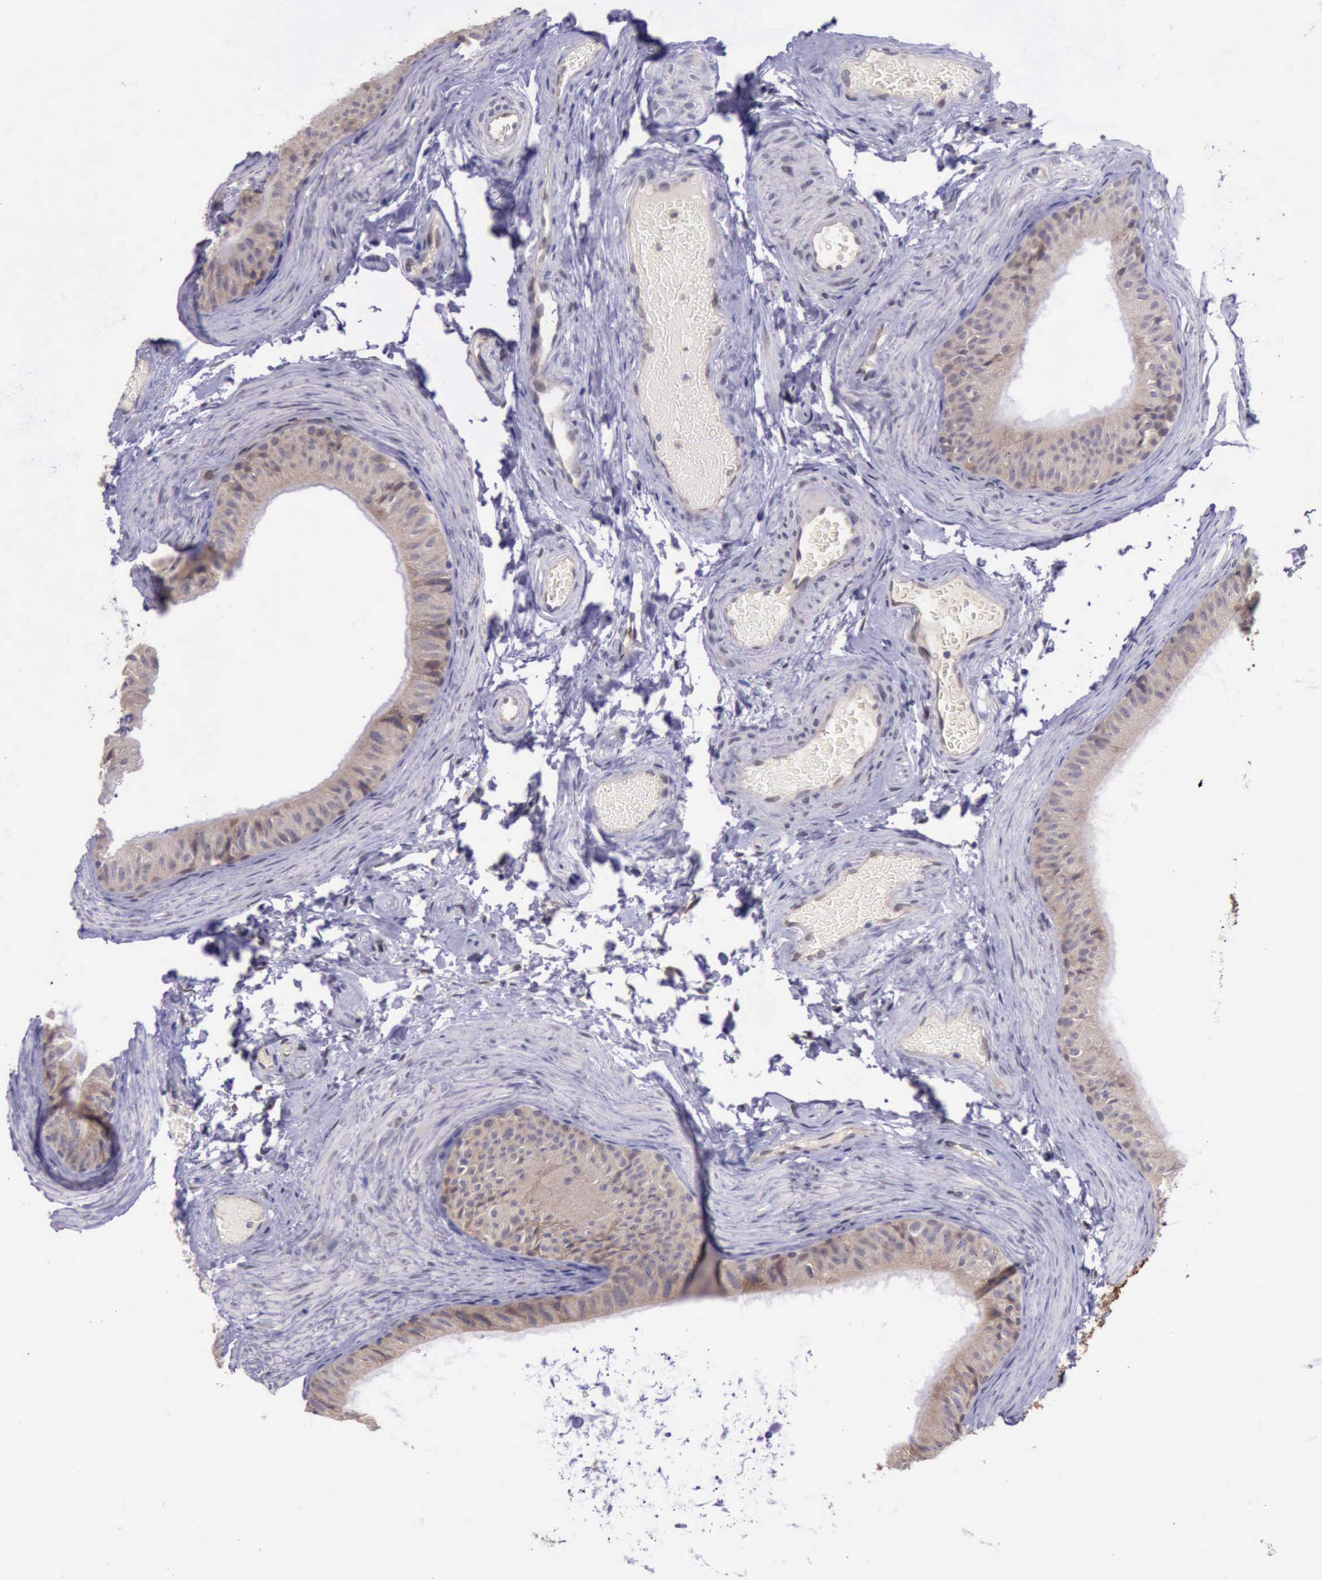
{"staining": {"intensity": "weak", "quantity": ">75%", "location": "cytoplasmic/membranous"}, "tissue": "epididymis", "cell_type": "Glandular cells", "image_type": "normal", "snomed": [{"axis": "morphology", "description": "Normal tissue, NOS"}, {"axis": "topography", "description": "Testis"}, {"axis": "topography", "description": "Epididymis"}], "caption": "The immunohistochemical stain shows weak cytoplasmic/membranous staining in glandular cells of normal epididymis. (IHC, brightfield microscopy, high magnification).", "gene": "PLEK2", "patient": {"sex": "male", "age": 36}}